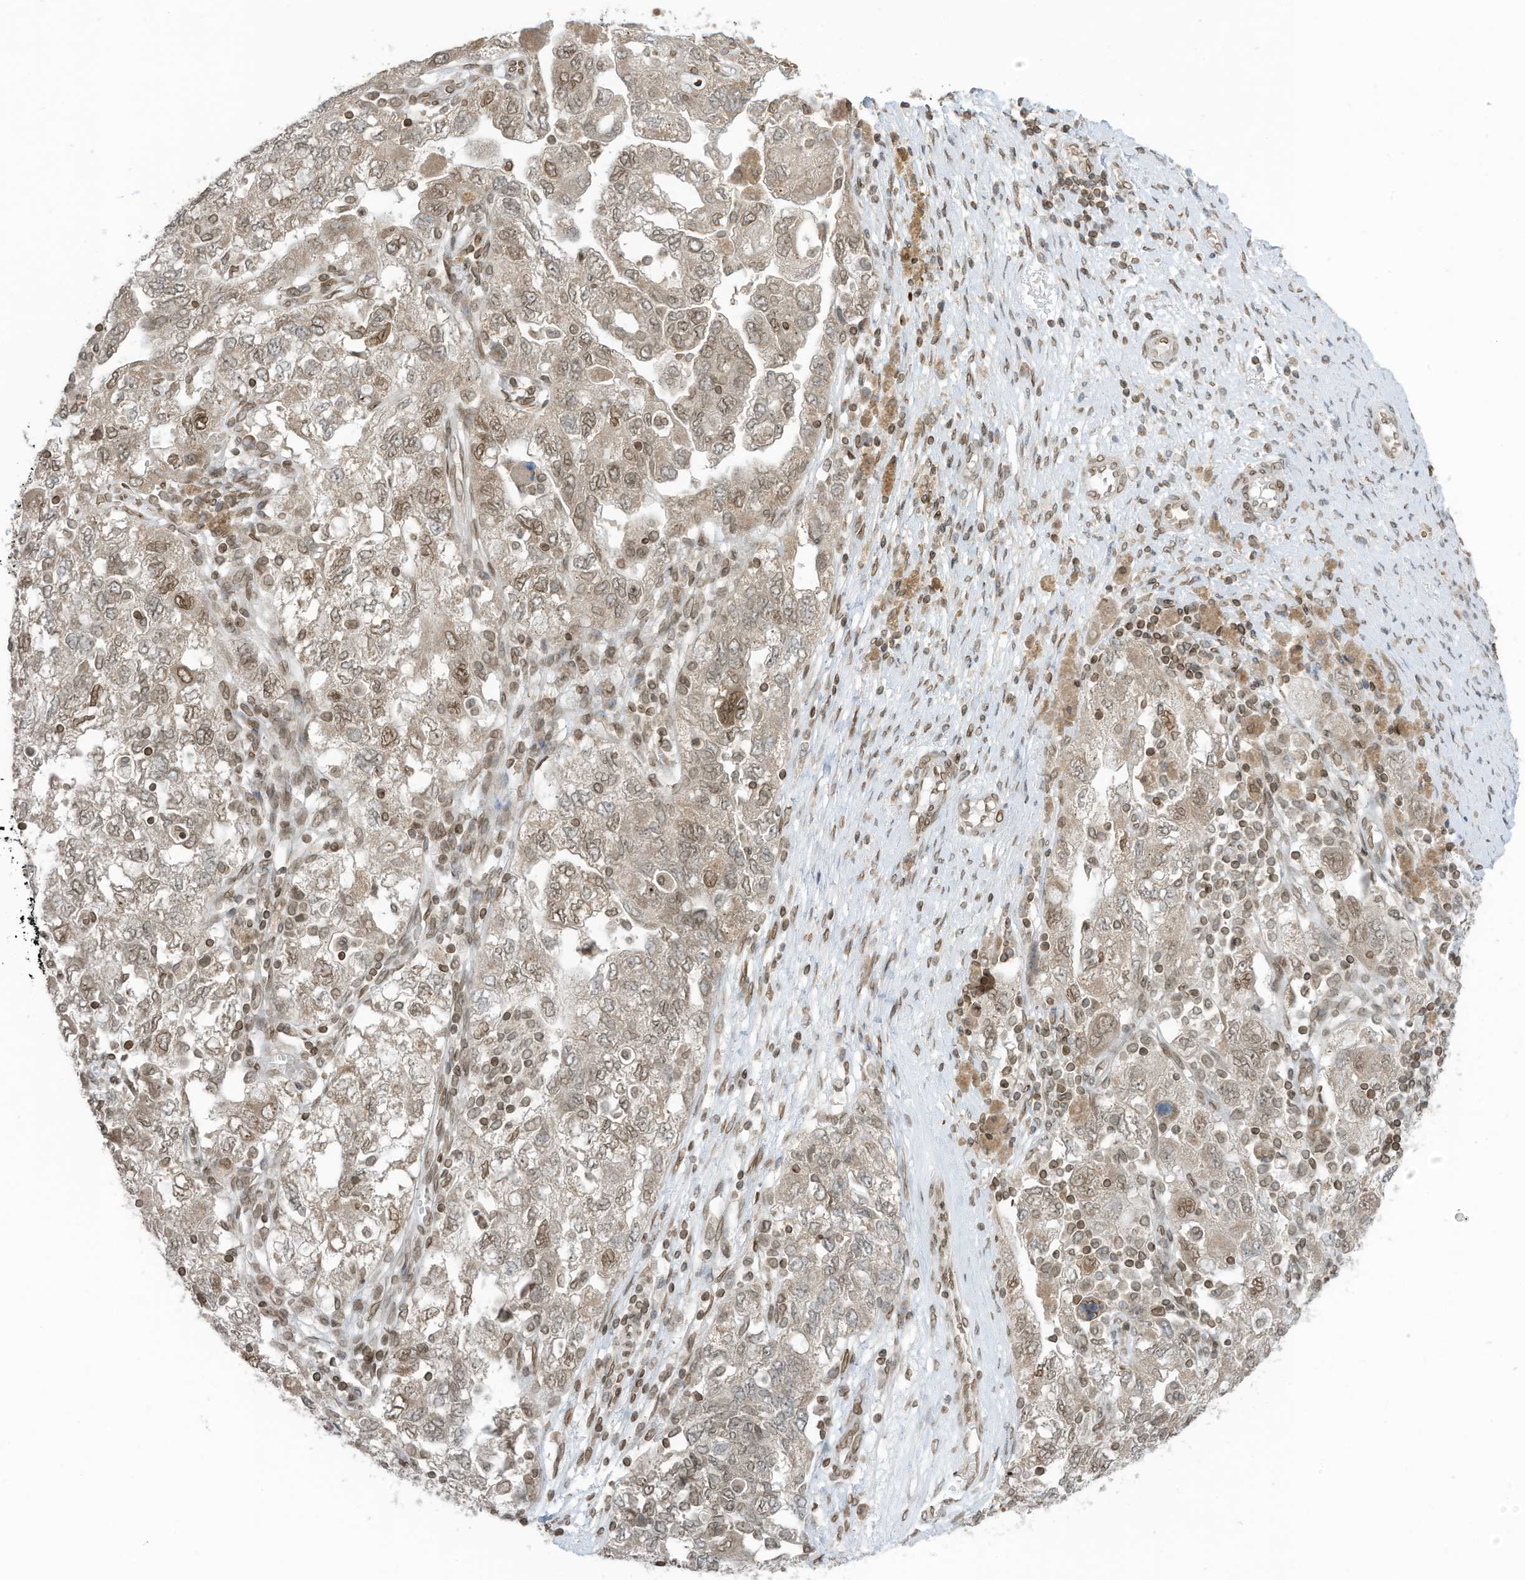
{"staining": {"intensity": "weak", "quantity": ">75%", "location": "cytoplasmic/membranous,nuclear"}, "tissue": "ovarian cancer", "cell_type": "Tumor cells", "image_type": "cancer", "snomed": [{"axis": "morphology", "description": "Carcinoma, NOS"}, {"axis": "morphology", "description": "Cystadenocarcinoma, serous, NOS"}, {"axis": "topography", "description": "Ovary"}], "caption": "Brown immunohistochemical staining in human serous cystadenocarcinoma (ovarian) exhibits weak cytoplasmic/membranous and nuclear positivity in approximately >75% of tumor cells.", "gene": "RABL3", "patient": {"sex": "female", "age": 69}}